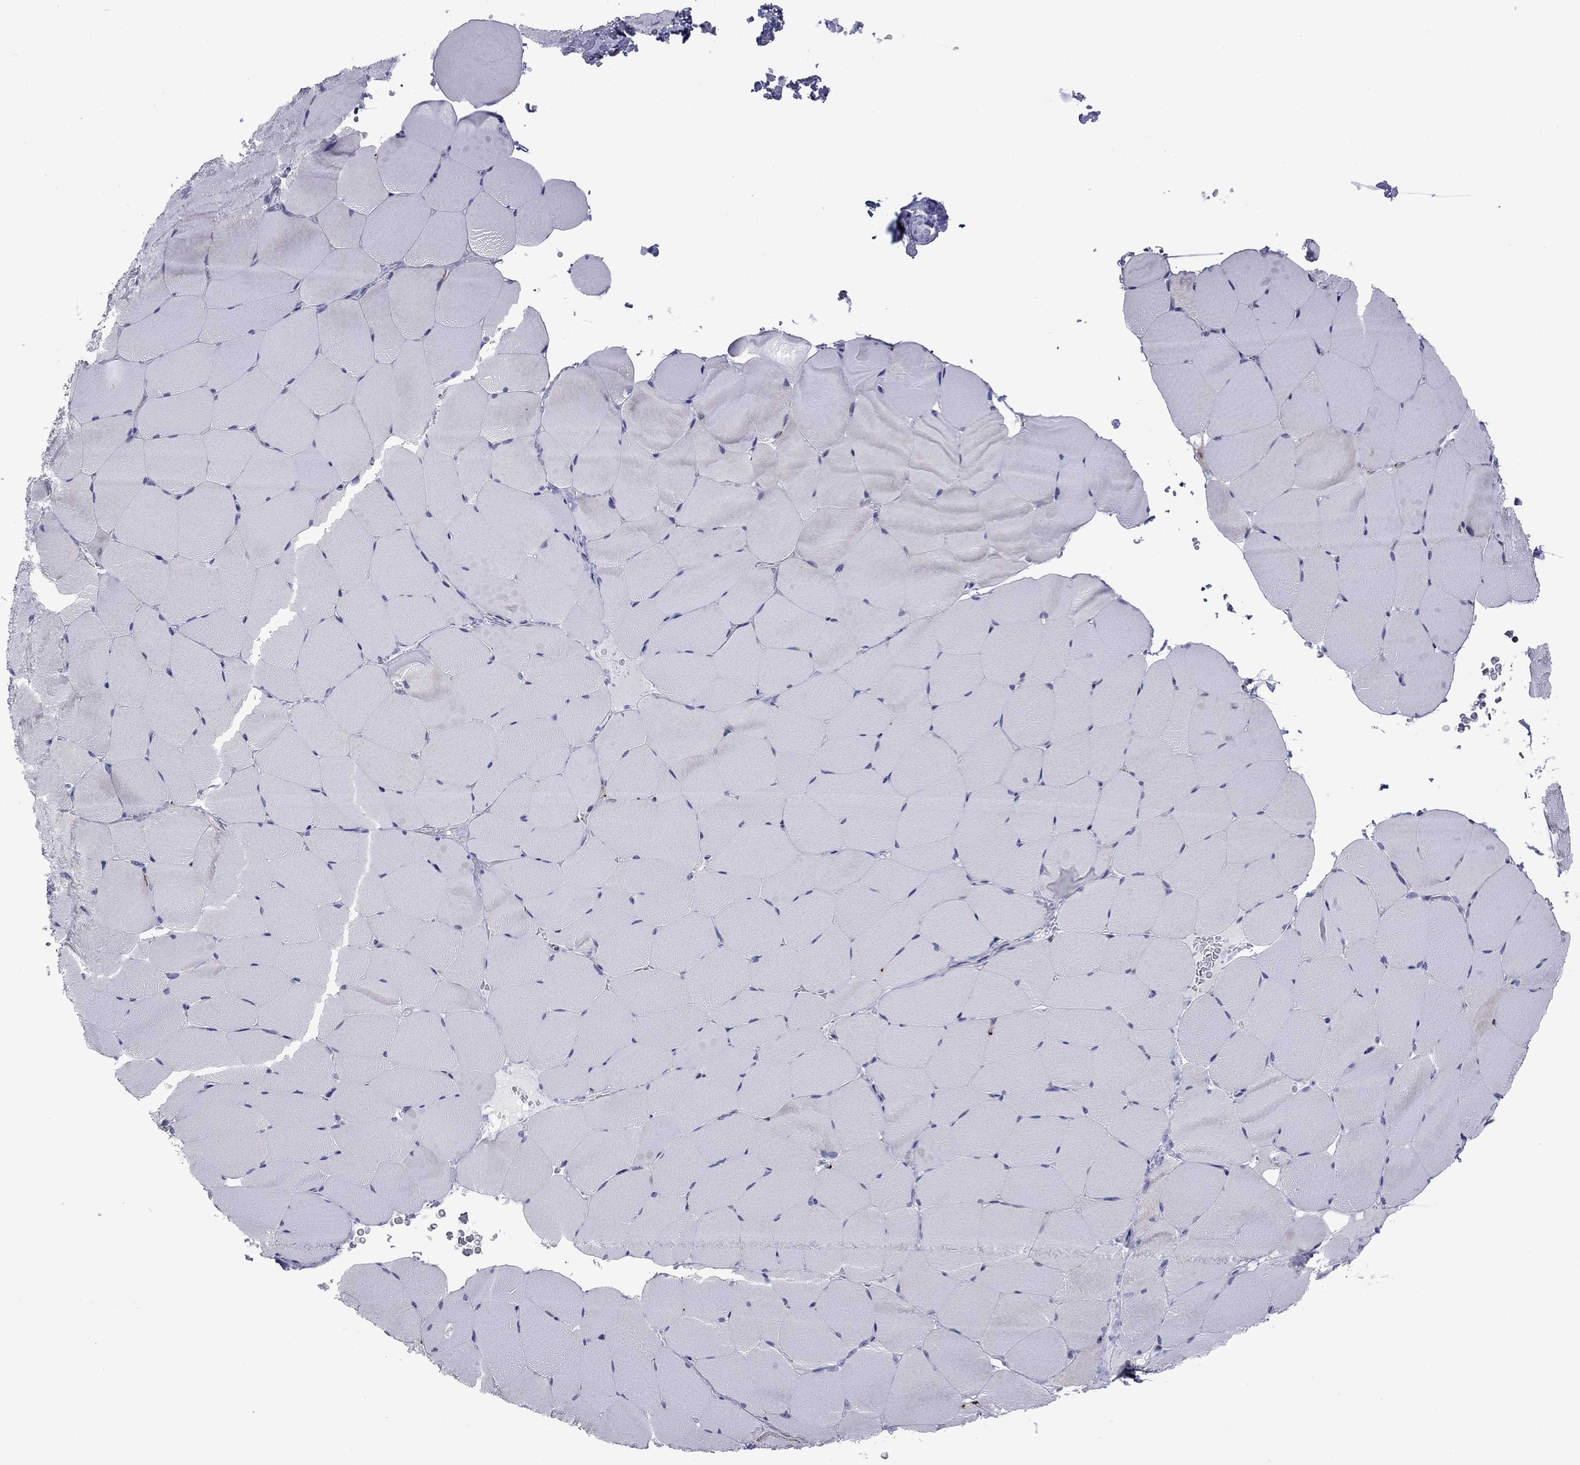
{"staining": {"intensity": "negative", "quantity": "none", "location": "none"}, "tissue": "skeletal muscle", "cell_type": "Myocytes", "image_type": "normal", "snomed": [{"axis": "morphology", "description": "Normal tissue, NOS"}, {"axis": "topography", "description": "Skeletal muscle"}], "caption": "This is an immunohistochemistry (IHC) micrograph of benign human skeletal muscle. There is no expression in myocytes.", "gene": "TMPRSS11A", "patient": {"sex": "female", "age": 37}}